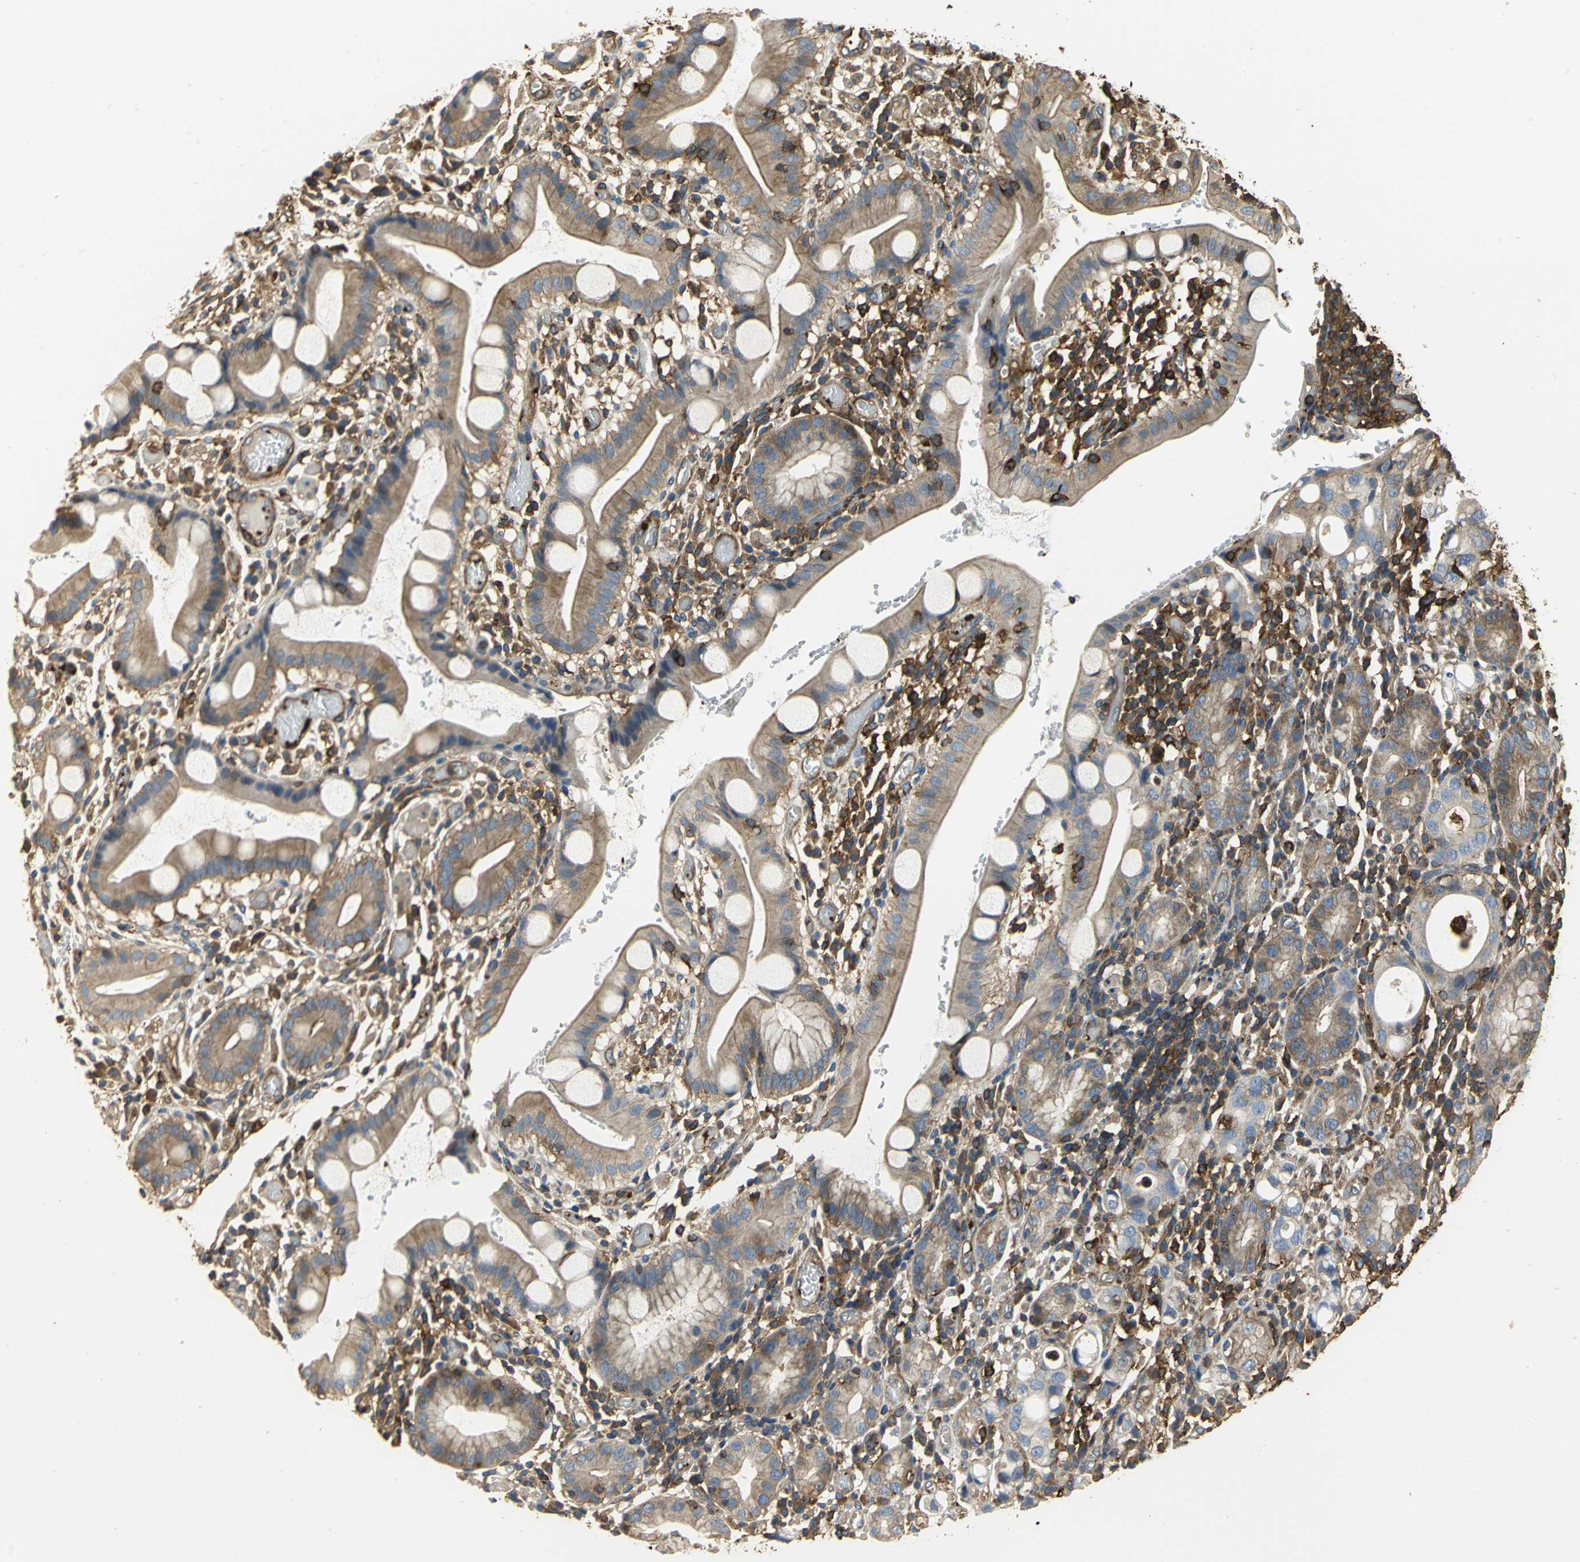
{"staining": {"intensity": "weak", "quantity": ">75%", "location": "cytoplasmic/membranous"}, "tissue": "stomach cancer", "cell_type": "Tumor cells", "image_type": "cancer", "snomed": [{"axis": "morphology", "description": "Adenocarcinoma, NOS"}, {"axis": "topography", "description": "Stomach"}], "caption": "Tumor cells reveal low levels of weak cytoplasmic/membranous staining in approximately >75% of cells in stomach cancer. Nuclei are stained in blue.", "gene": "TLN1", "patient": {"sex": "female", "age": 75}}